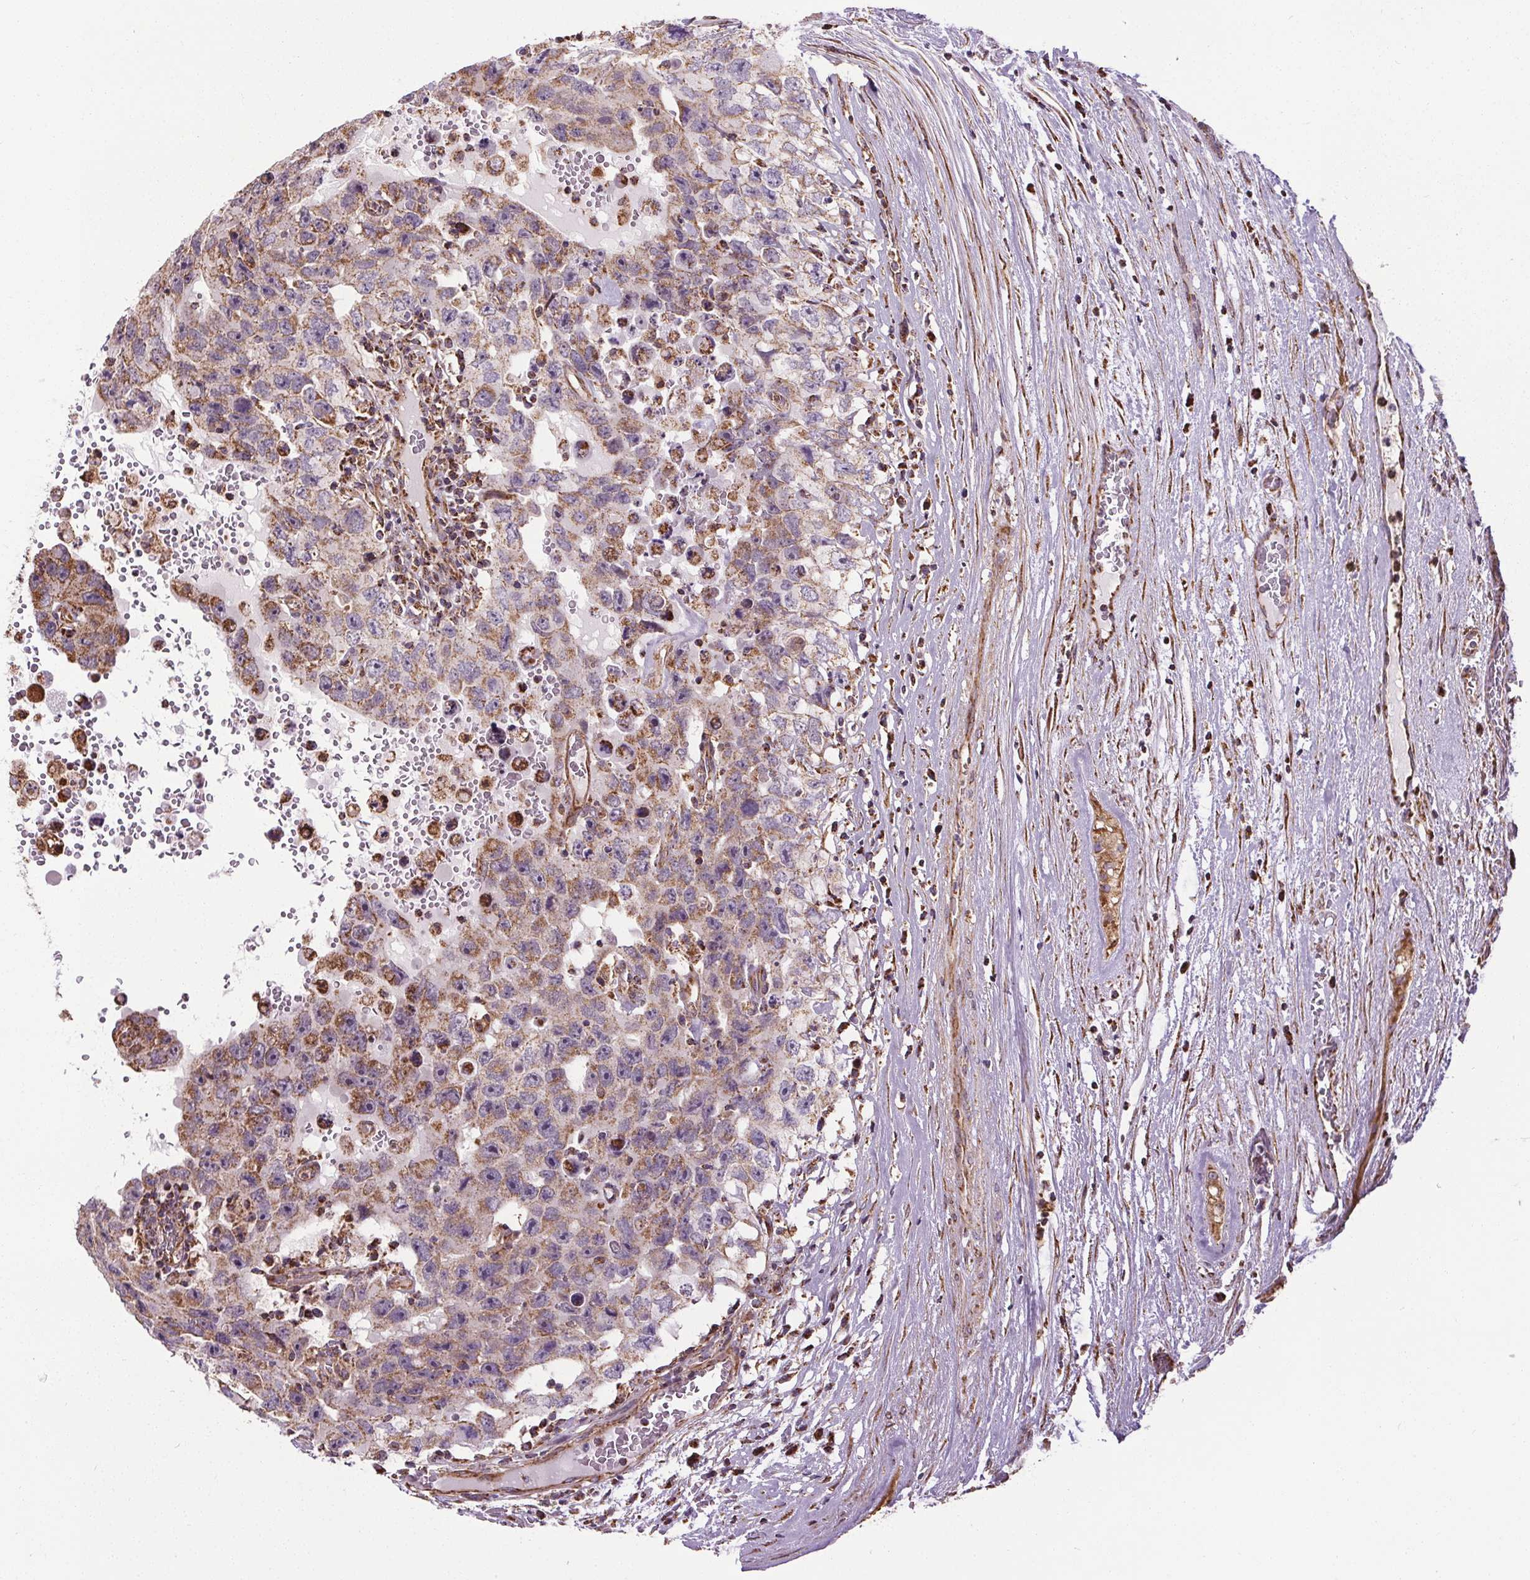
{"staining": {"intensity": "weak", "quantity": "25%-75%", "location": "cytoplasmic/membranous"}, "tissue": "testis cancer", "cell_type": "Tumor cells", "image_type": "cancer", "snomed": [{"axis": "morphology", "description": "Carcinoma, Embryonal, NOS"}, {"axis": "topography", "description": "Testis"}], "caption": "Embryonal carcinoma (testis) was stained to show a protein in brown. There is low levels of weak cytoplasmic/membranous expression in approximately 25%-75% of tumor cells.", "gene": "ZNF548", "patient": {"sex": "male", "age": 26}}